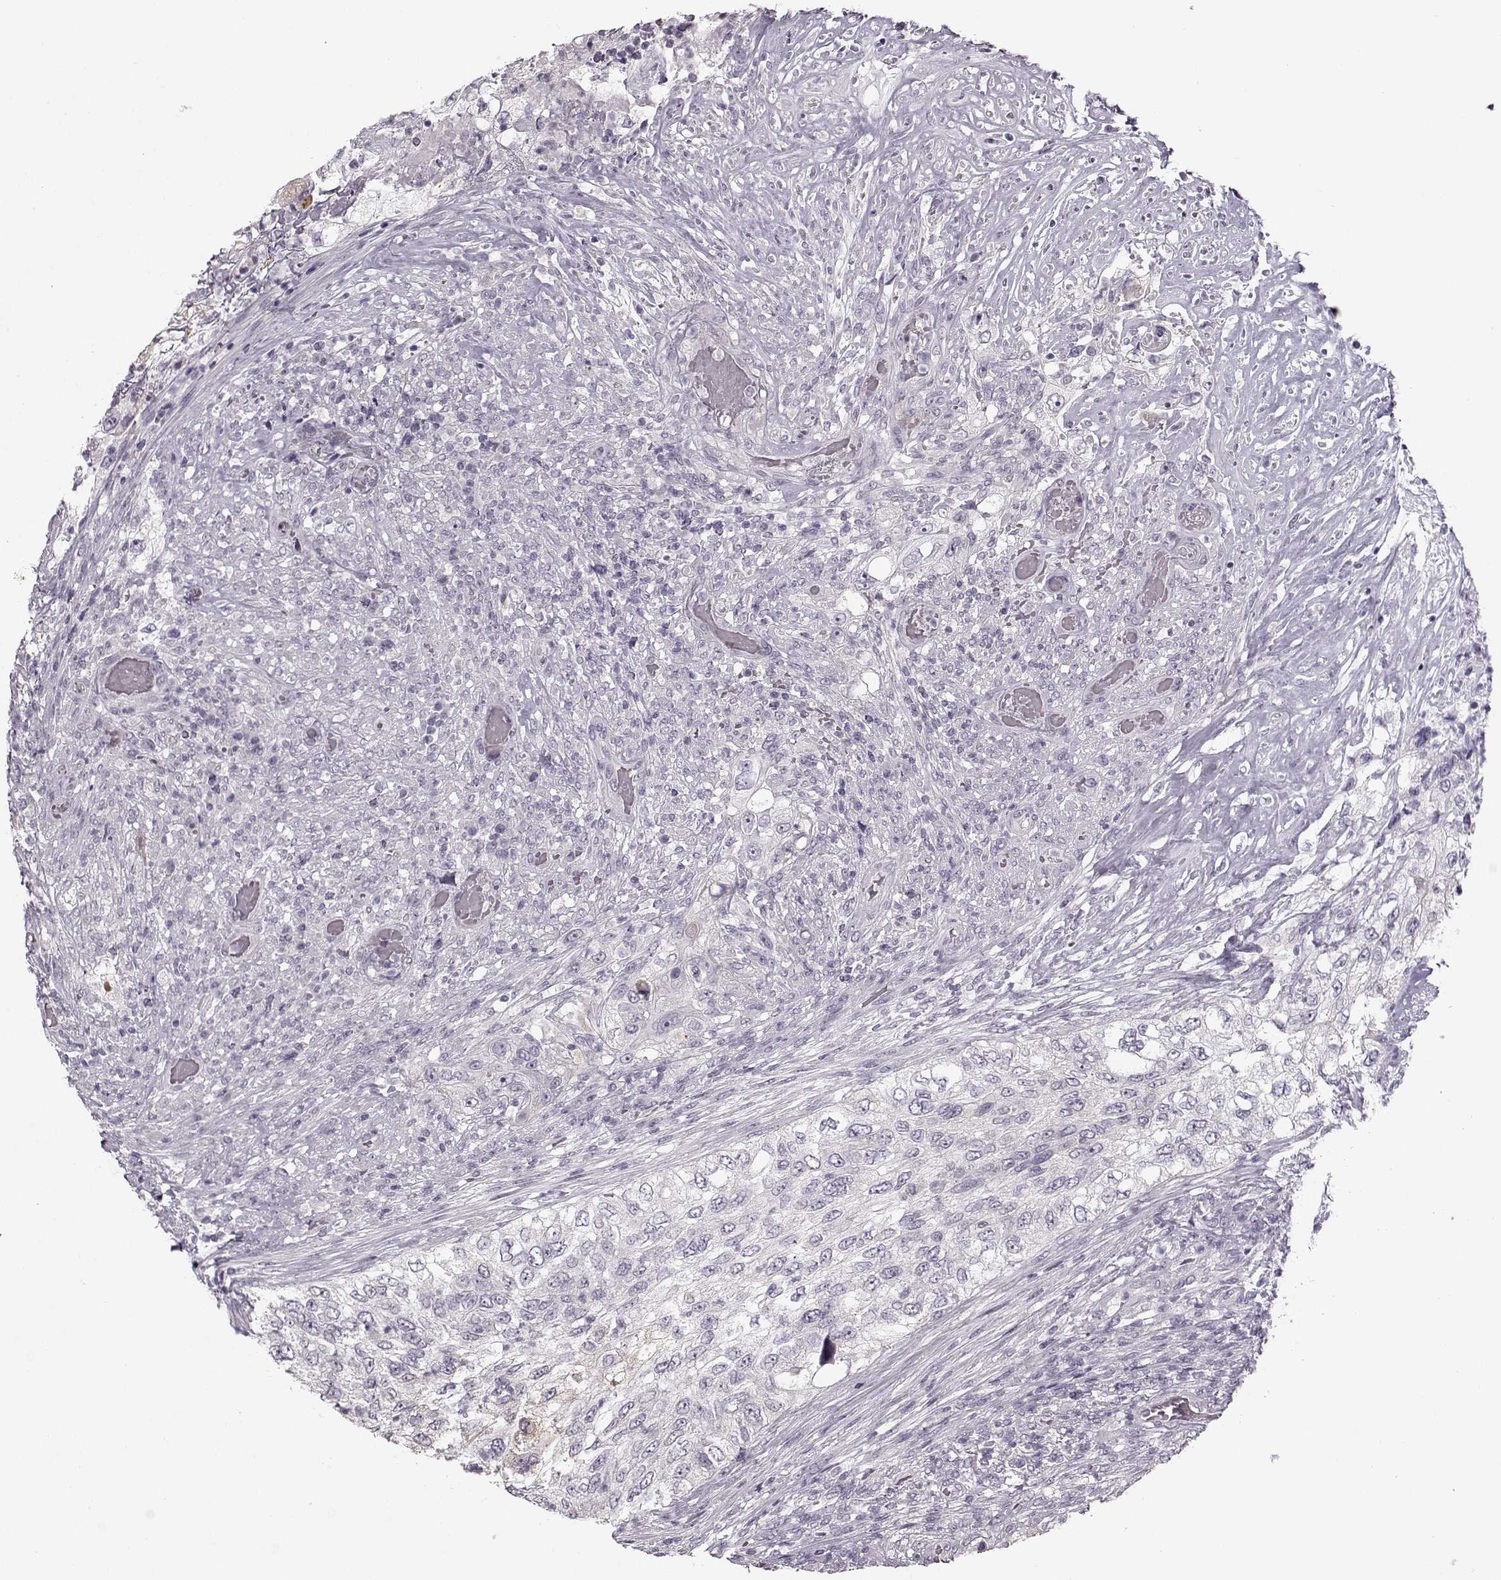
{"staining": {"intensity": "negative", "quantity": "none", "location": "none"}, "tissue": "urothelial cancer", "cell_type": "Tumor cells", "image_type": "cancer", "snomed": [{"axis": "morphology", "description": "Urothelial carcinoma, High grade"}, {"axis": "topography", "description": "Urinary bladder"}], "caption": "Protein analysis of urothelial carcinoma (high-grade) displays no significant staining in tumor cells.", "gene": "MAP6D1", "patient": {"sex": "female", "age": 60}}